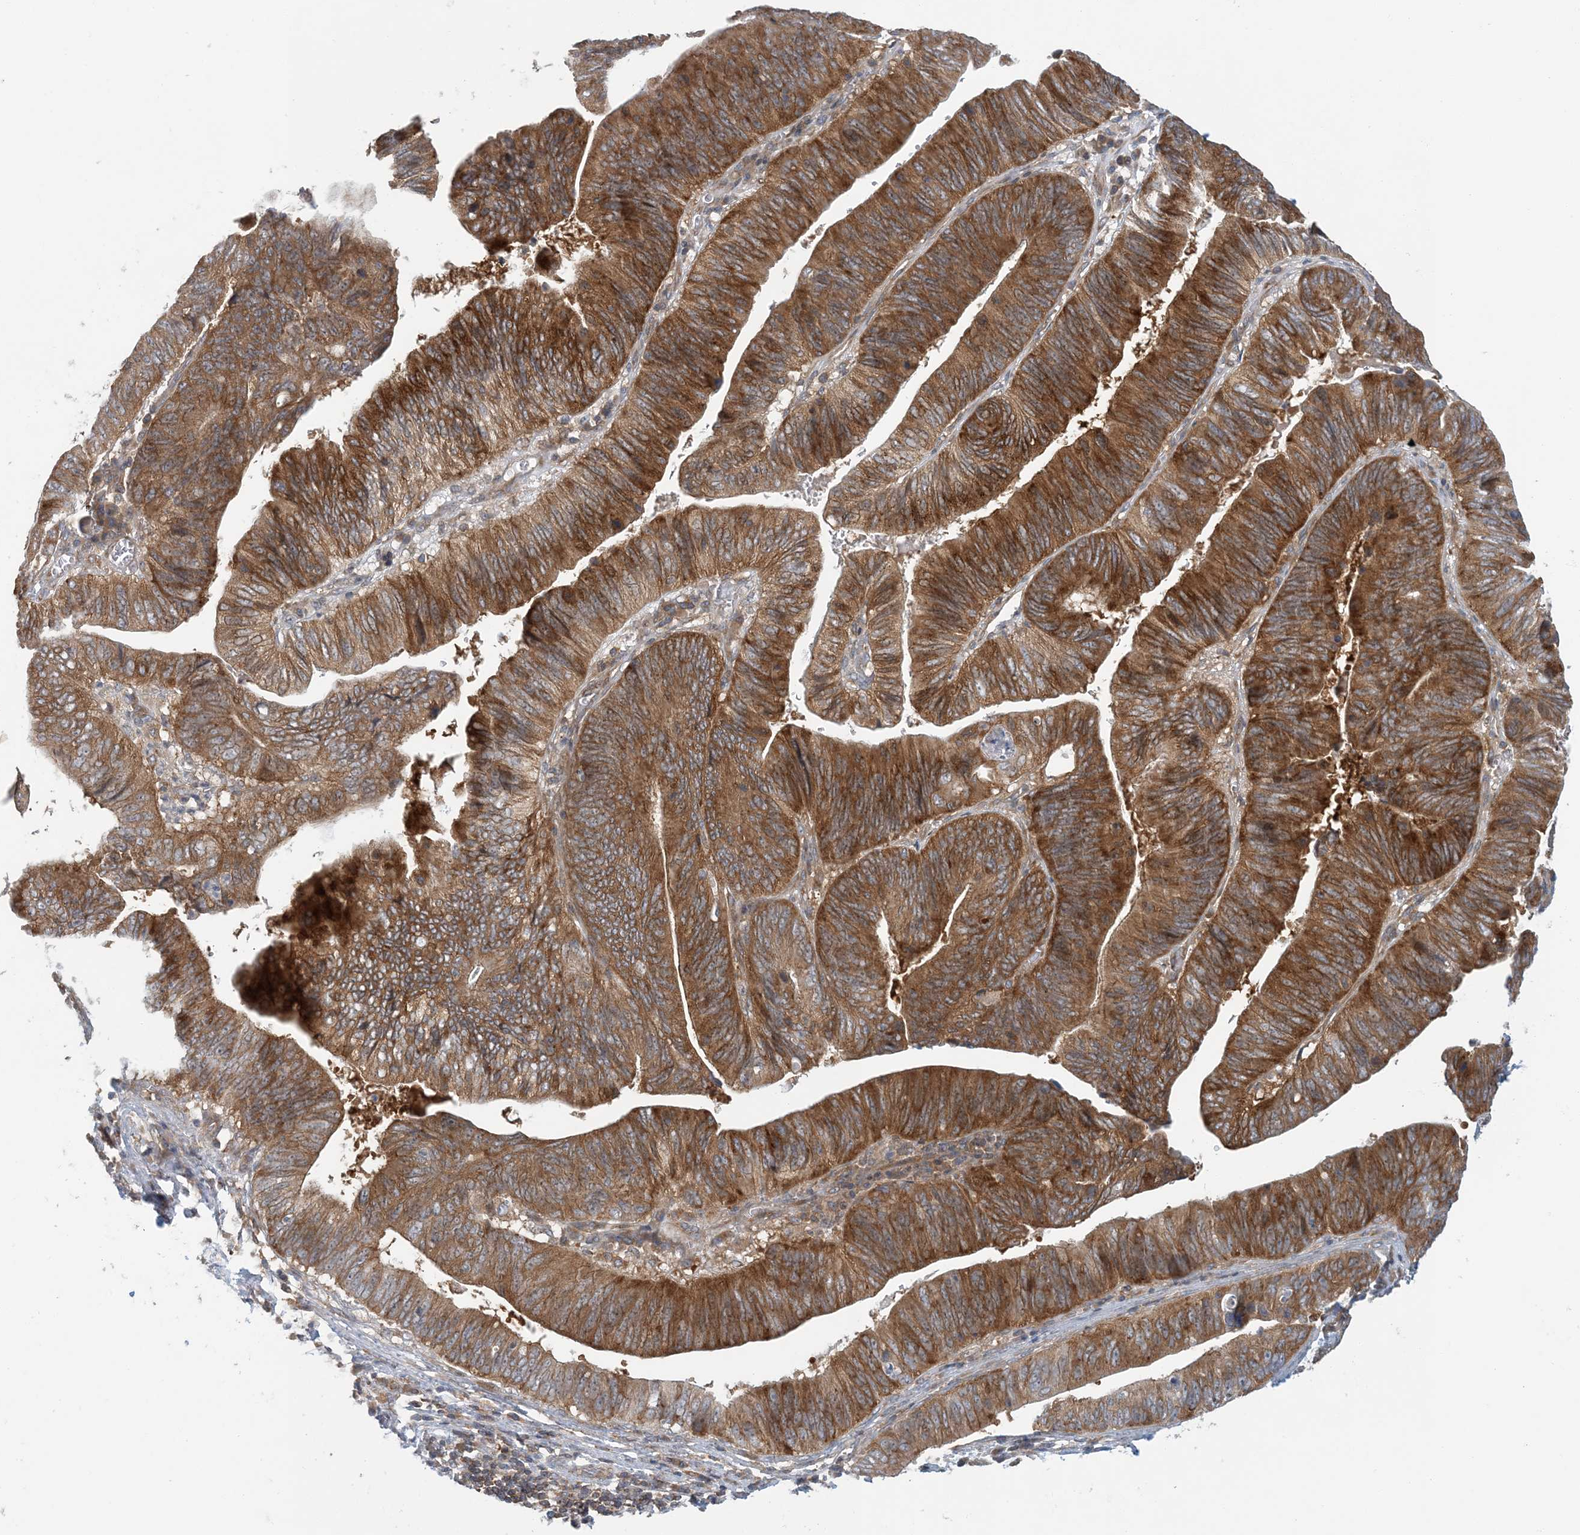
{"staining": {"intensity": "strong", "quantity": ">75%", "location": "cytoplasmic/membranous"}, "tissue": "pancreatic cancer", "cell_type": "Tumor cells", "image_type": "cancer", "snomed": [{"axis": "morphology", "description": "Adenocarcinoma, NOS"}, {"axis": "topography", "description": "Pancreas"}], "caption": "Human pancreatic cancer stained for a protein (brown) exhibits strong cytoplasmic/membranous positive positivity in about >75% of tumor cells.", "gene": "ATP13A2", "patient": {"sex": "male", "age": 63}}